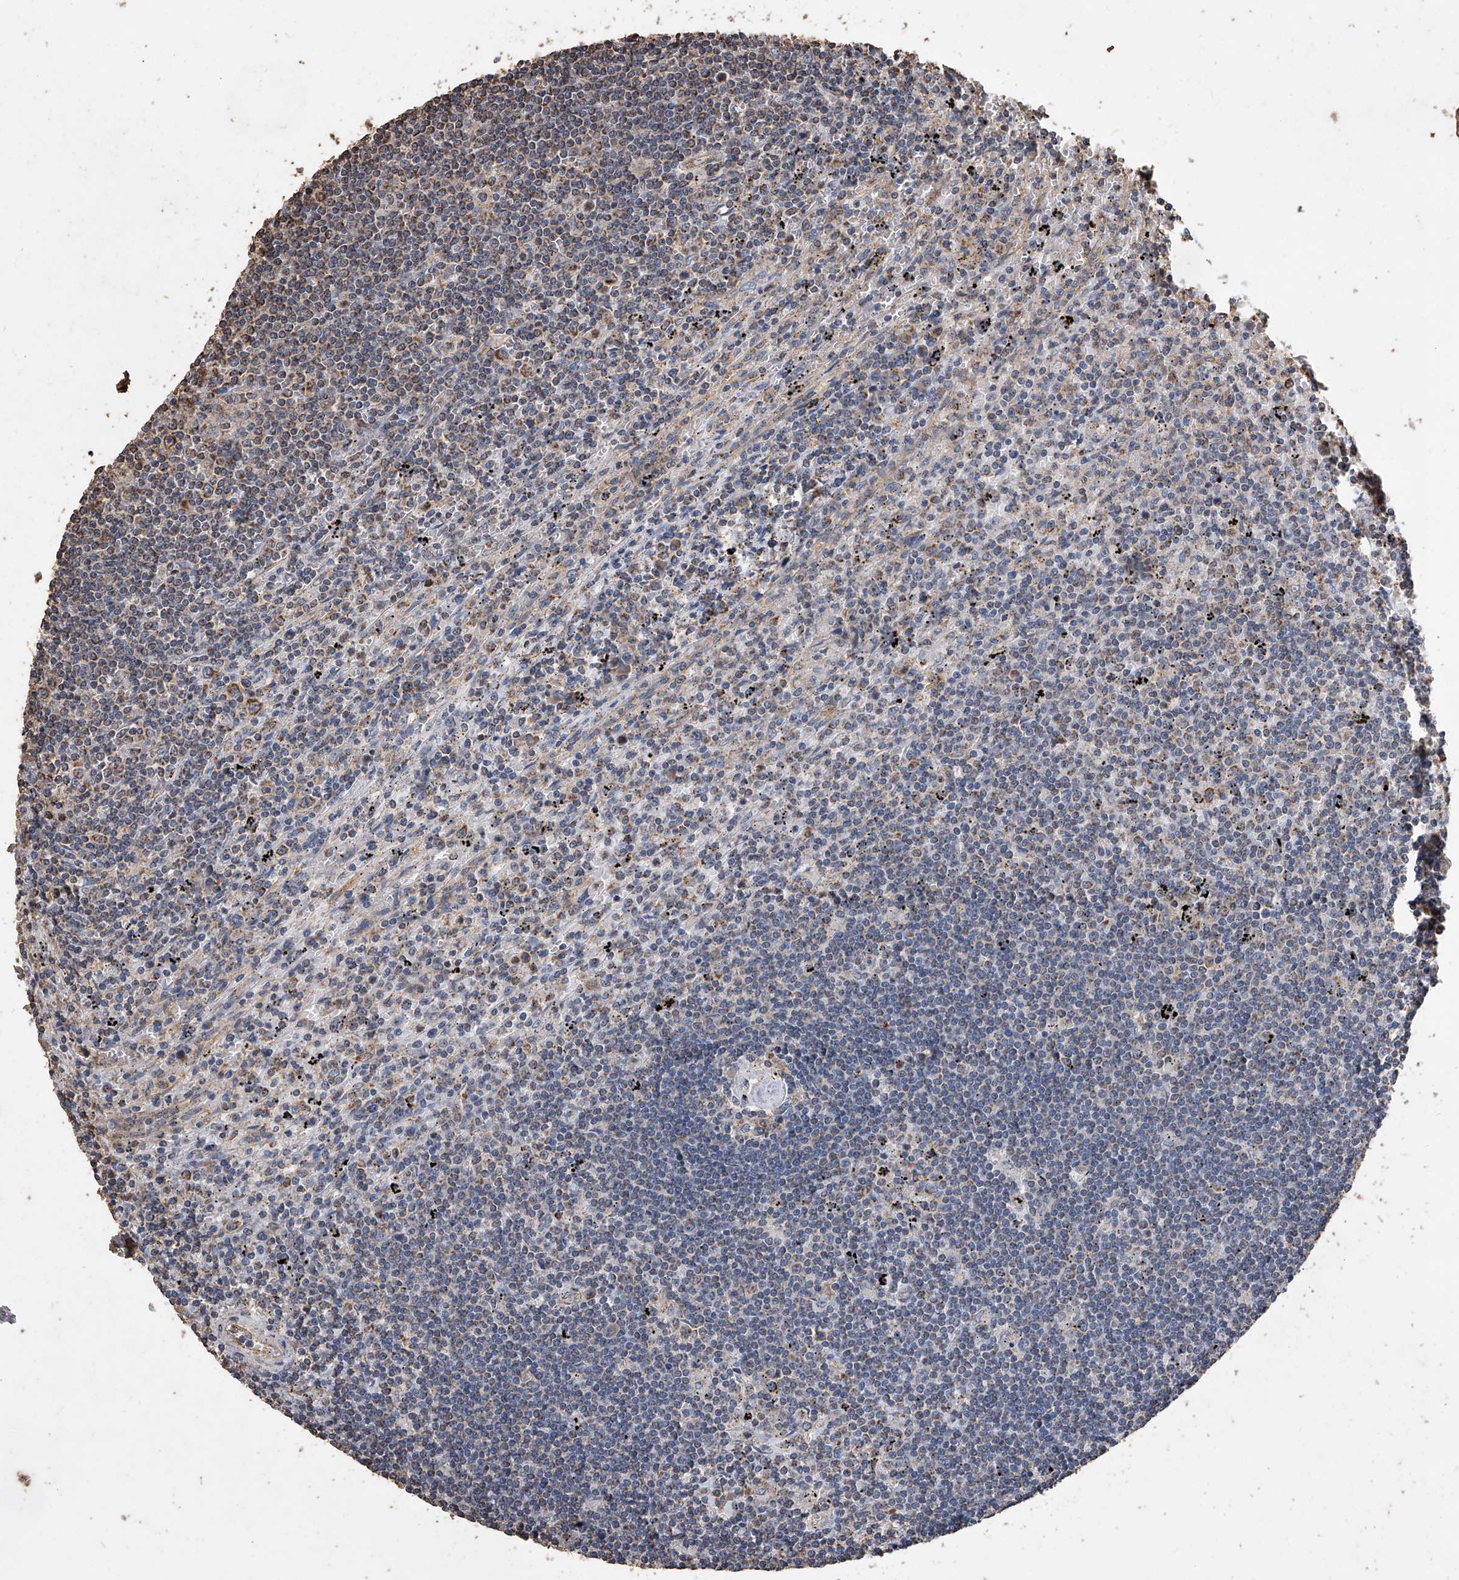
{"staining": {"intensity": "moderate", "quantity": "<25%", "location": "cytoplasmic/membranous"}, "tissue": "lymphoma", "cell_type": "Tumor cells", "image_type": "cancer", "snomed": [{"axis": "morphology", "description": "Malignant lymphoma, non-Hodgkin's type, Low grade"}, {"axis": "topography", "description": "Spleen"}], "caption": "A high-resolution image shows IHC staining of malignant lymphoma, non-Hodgkin's type (low-grade), which exhibits moderate cytoplasmic/membranous positivity in approximately <25% of tumor cells. The staining was performed using DAB (3,3'-diaminobenzidine) to visualize the protein expression in brown, while the nuclei were stained in blue with hematoxylin (Magnification: 20x).", "gene": "MRPL28", "patient": {"sex": "male", "age": 76}}